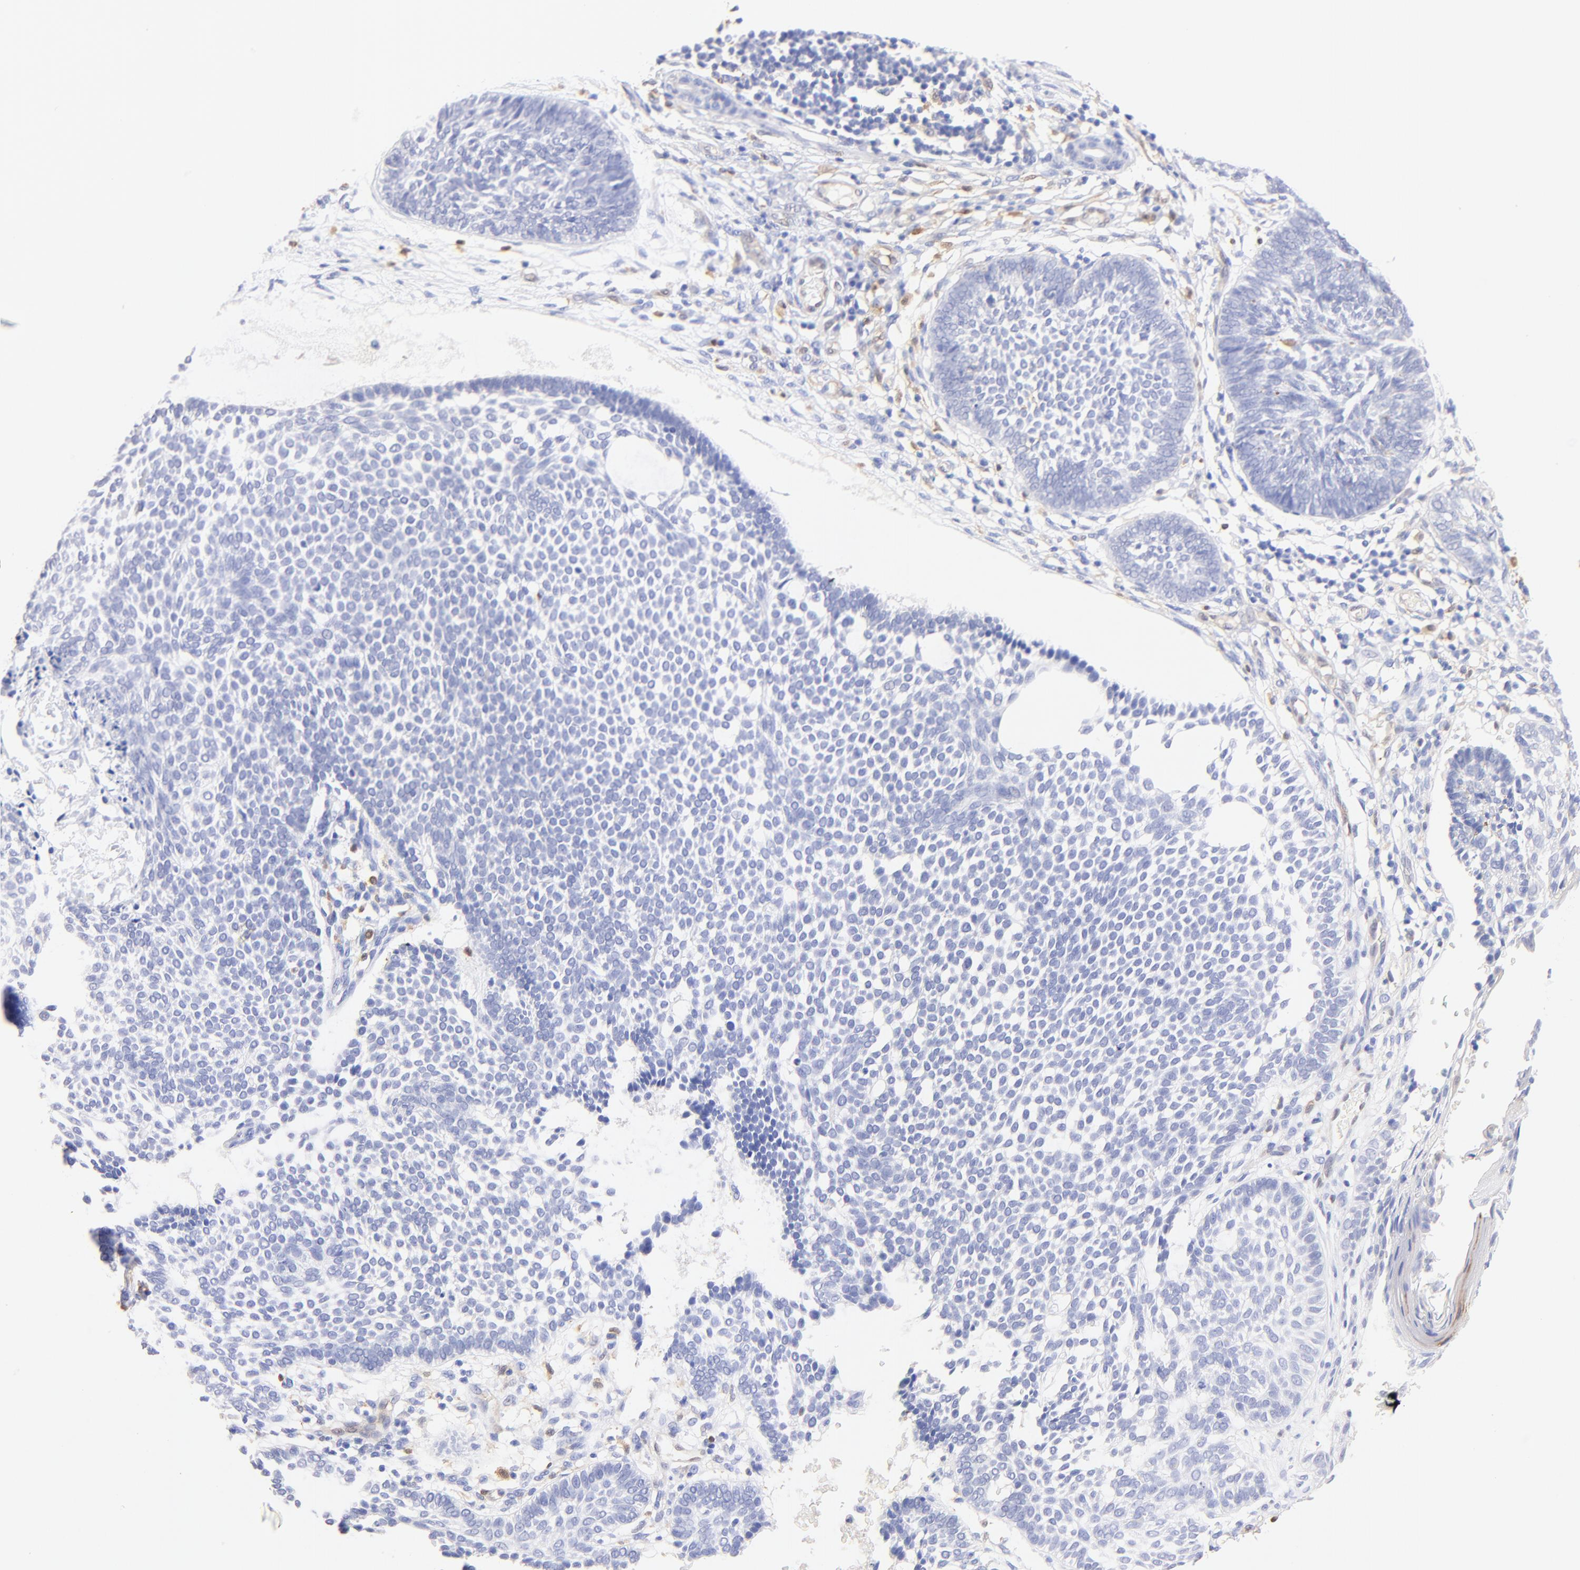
{"staining": {"intensity": "negative", "quantity": "none", "location": "none"}, "tissue": "skin cancer", "cell_type": "Tumor cells", "image_type": "cancer", "snomed": [{"axis": "morphology", "description": "Basal cell carcinoma"}, {"axis": "topography", "description": "Skin"}], "caption": "The image exhibits no staining of tumor cells in basal cell carcinoma (skin).", "gene": "ALDH1A1", "patient": {"sex": "male", "age": 87}}